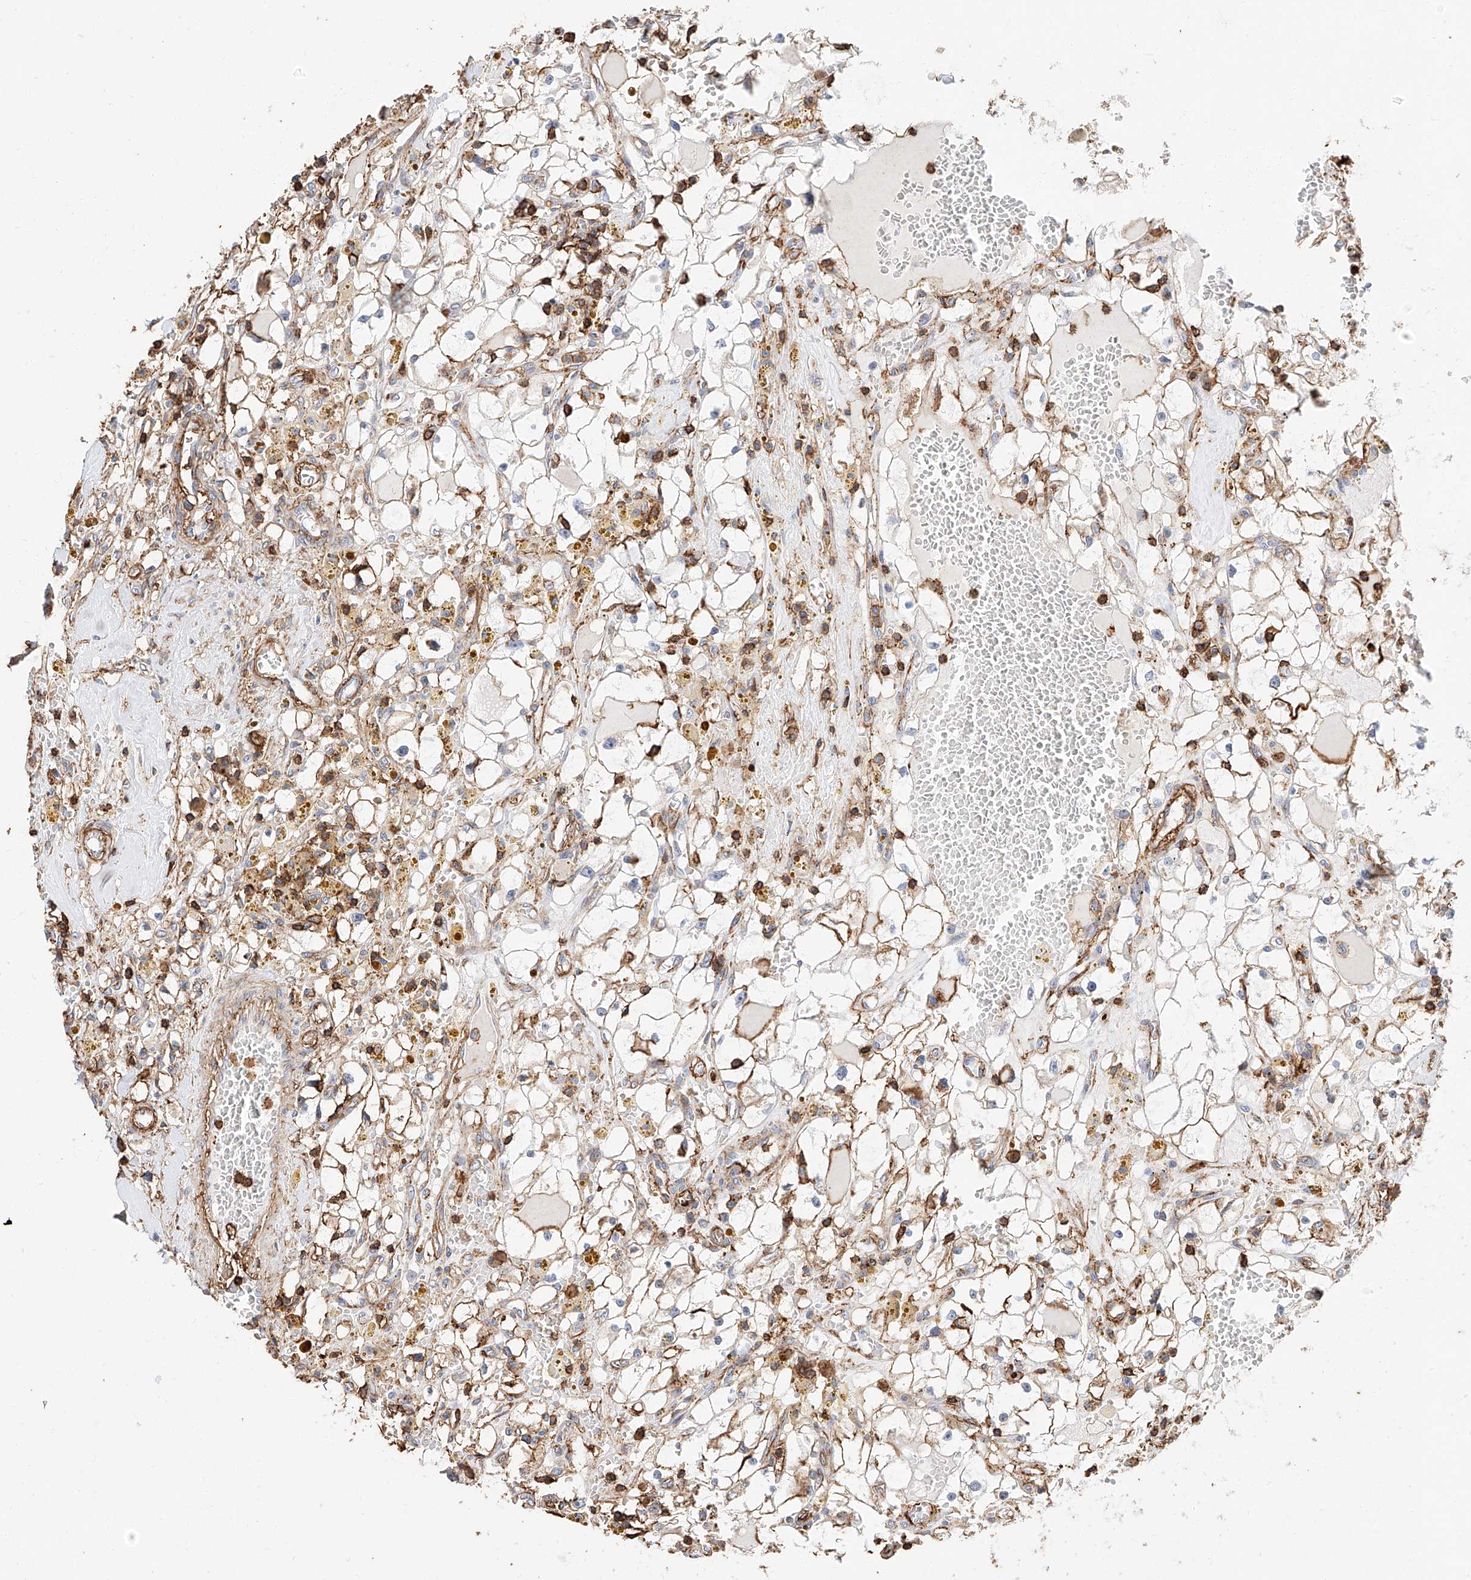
{"staining": {"intensity": "moderate", "quantity": "<25%", "location": "cytoplasmic/membranous"}, "tissue": "renal cancer", "cell_type": "Tumor cells", "image_type": "cancer", "snomed": [{"axis": "morphology", "description": "Adenocarcinoma, NOS"}, {"axis": "topography", "description": "Kidney"}], "caption": "A high-resolution image shows IHC staining of renal cancer, which displays moderate cytoplasmic/membranous positivity in approximately <25% of tumor cells. The staining was performed using DAB to visualize the protein expression in brown, while the nuclei were stained in blue with hematoxylin (Magnification: 20x).", "gene": "WFS1", "patient": {"sex": "male", "age": 56}}